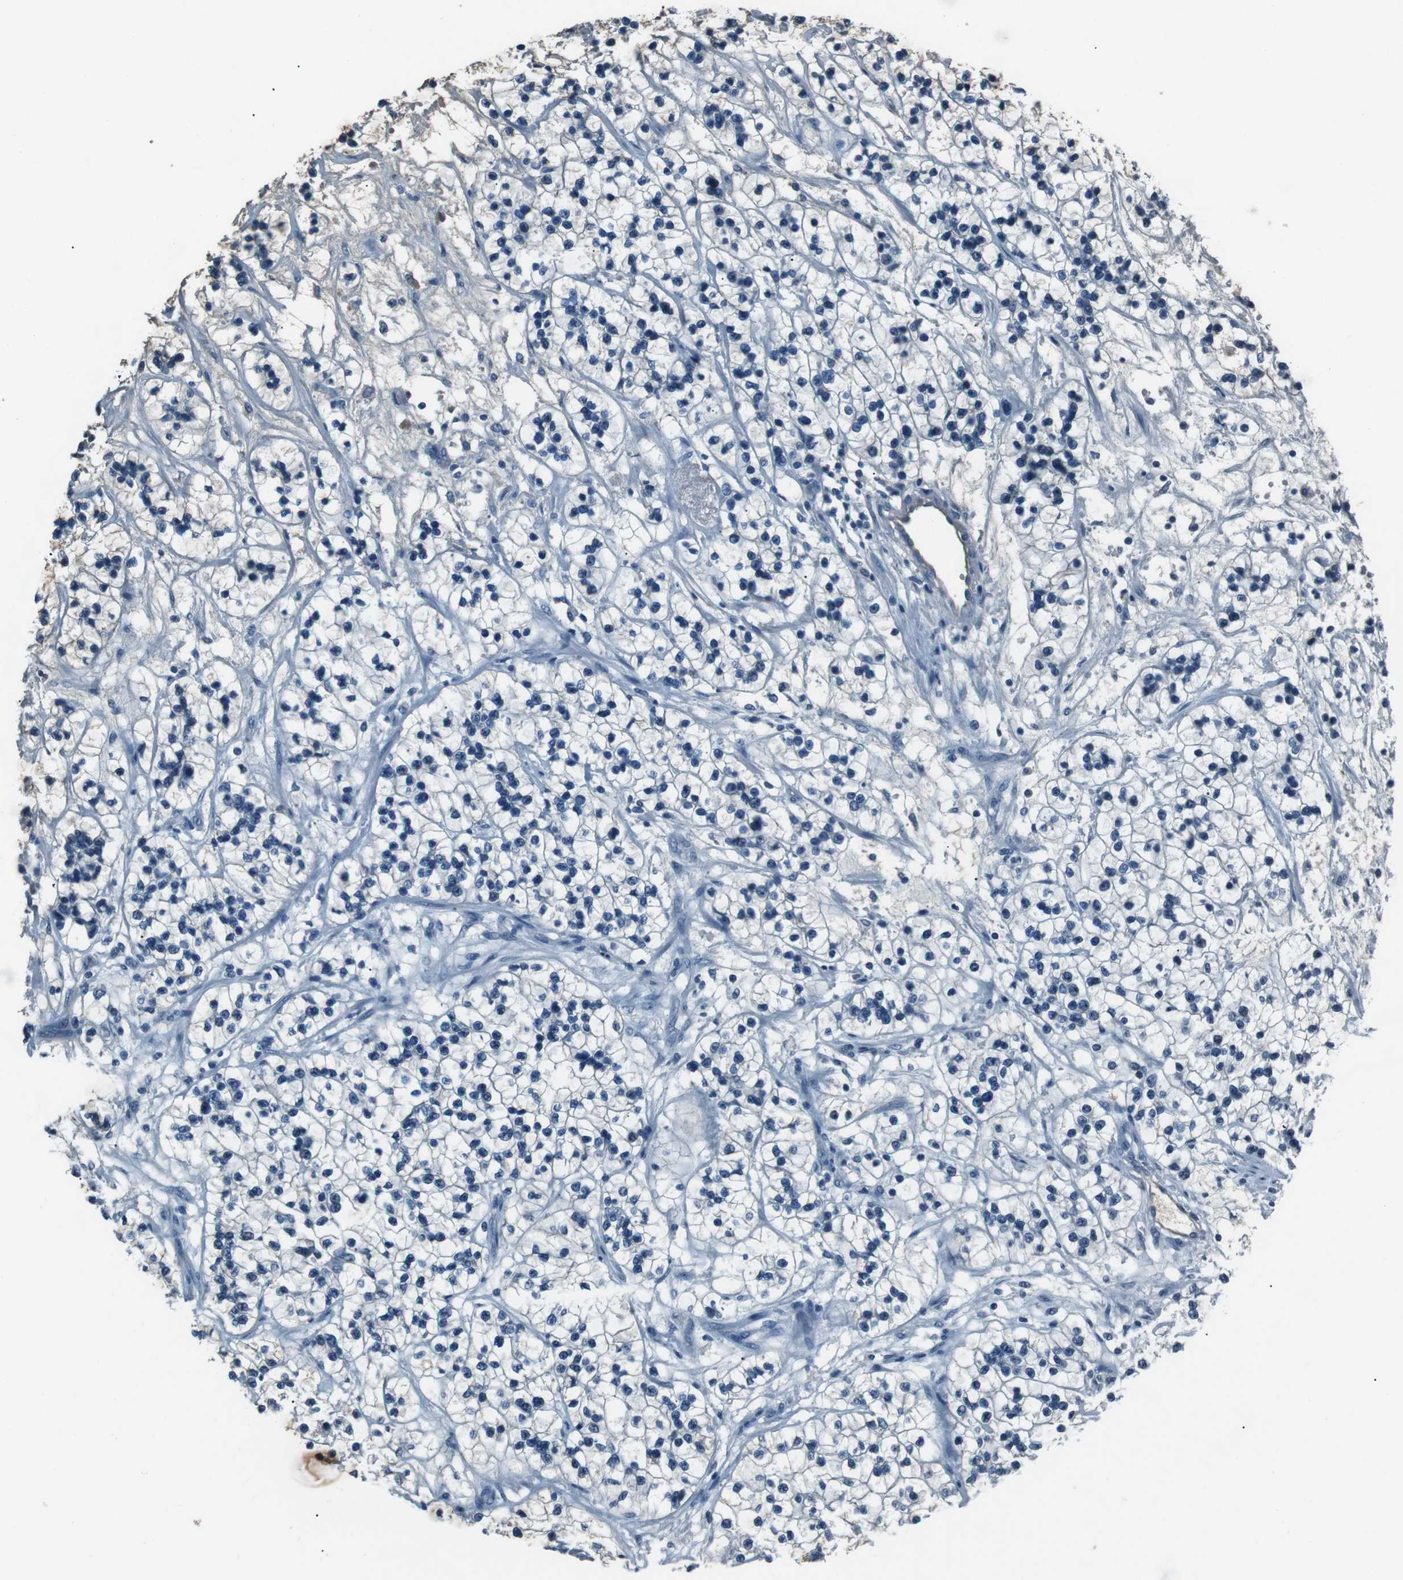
{"staining": {"intensity": "negative", "quantity": "none", "location": "none"}, "tissue": "renal cancer", "cell_type": "Tumor cells", "image_type": "cancer", "snomed": [{"axis": "morphology", "description": "Adenocarcinoma, NOS"}, {"axis": "topography", "description": "Kidney"}], "caption": "An IHC micrograph of renal adenocarcinoma is shown. There is no staining in tumor cells of renal adenocarcinoma.", "gene": "LEP", "patient": {"sex": "female", "age": 57}}